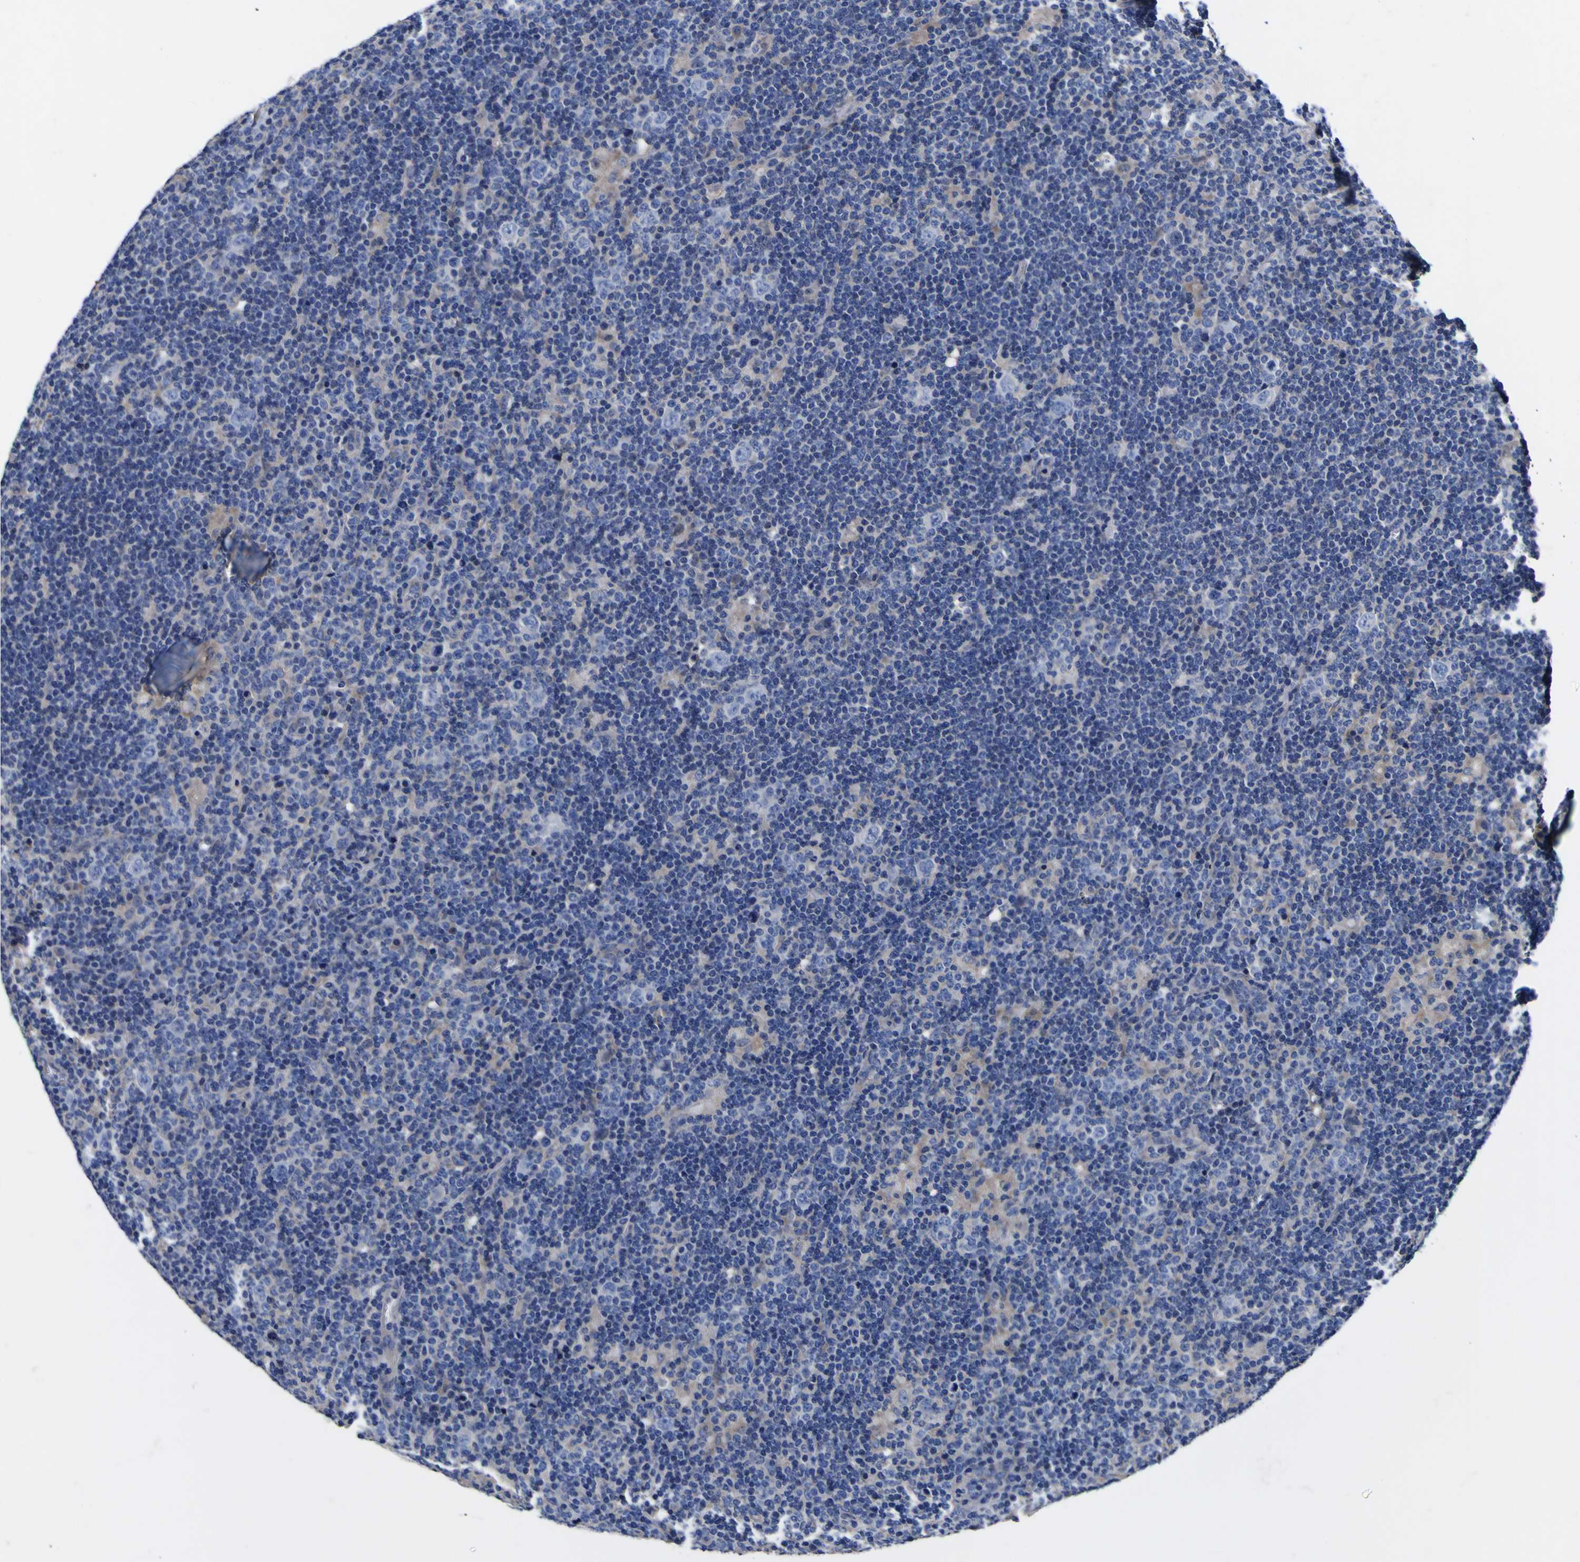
{"staining": {"intensity": "negative", "quantity": "none", "location": "none"}, "tissue": "lymphoma", "cell_type": "Tumor cells", "image_type": "cancer", "snomed": [{"axis": "morphology", "description": "Hodgkin's disease, NOS"}, {"axis": "topography", "description": "Lymph node"}], "caption": "This photomicrograph is of lymphoma stained with immunohistochemistry (IHC) to label a protein in brown with the nuclei are counter-stained blue. There is no expression in tumor cells.", "gene": "VASN", "patient": {"sex": "female", "age": 57}}